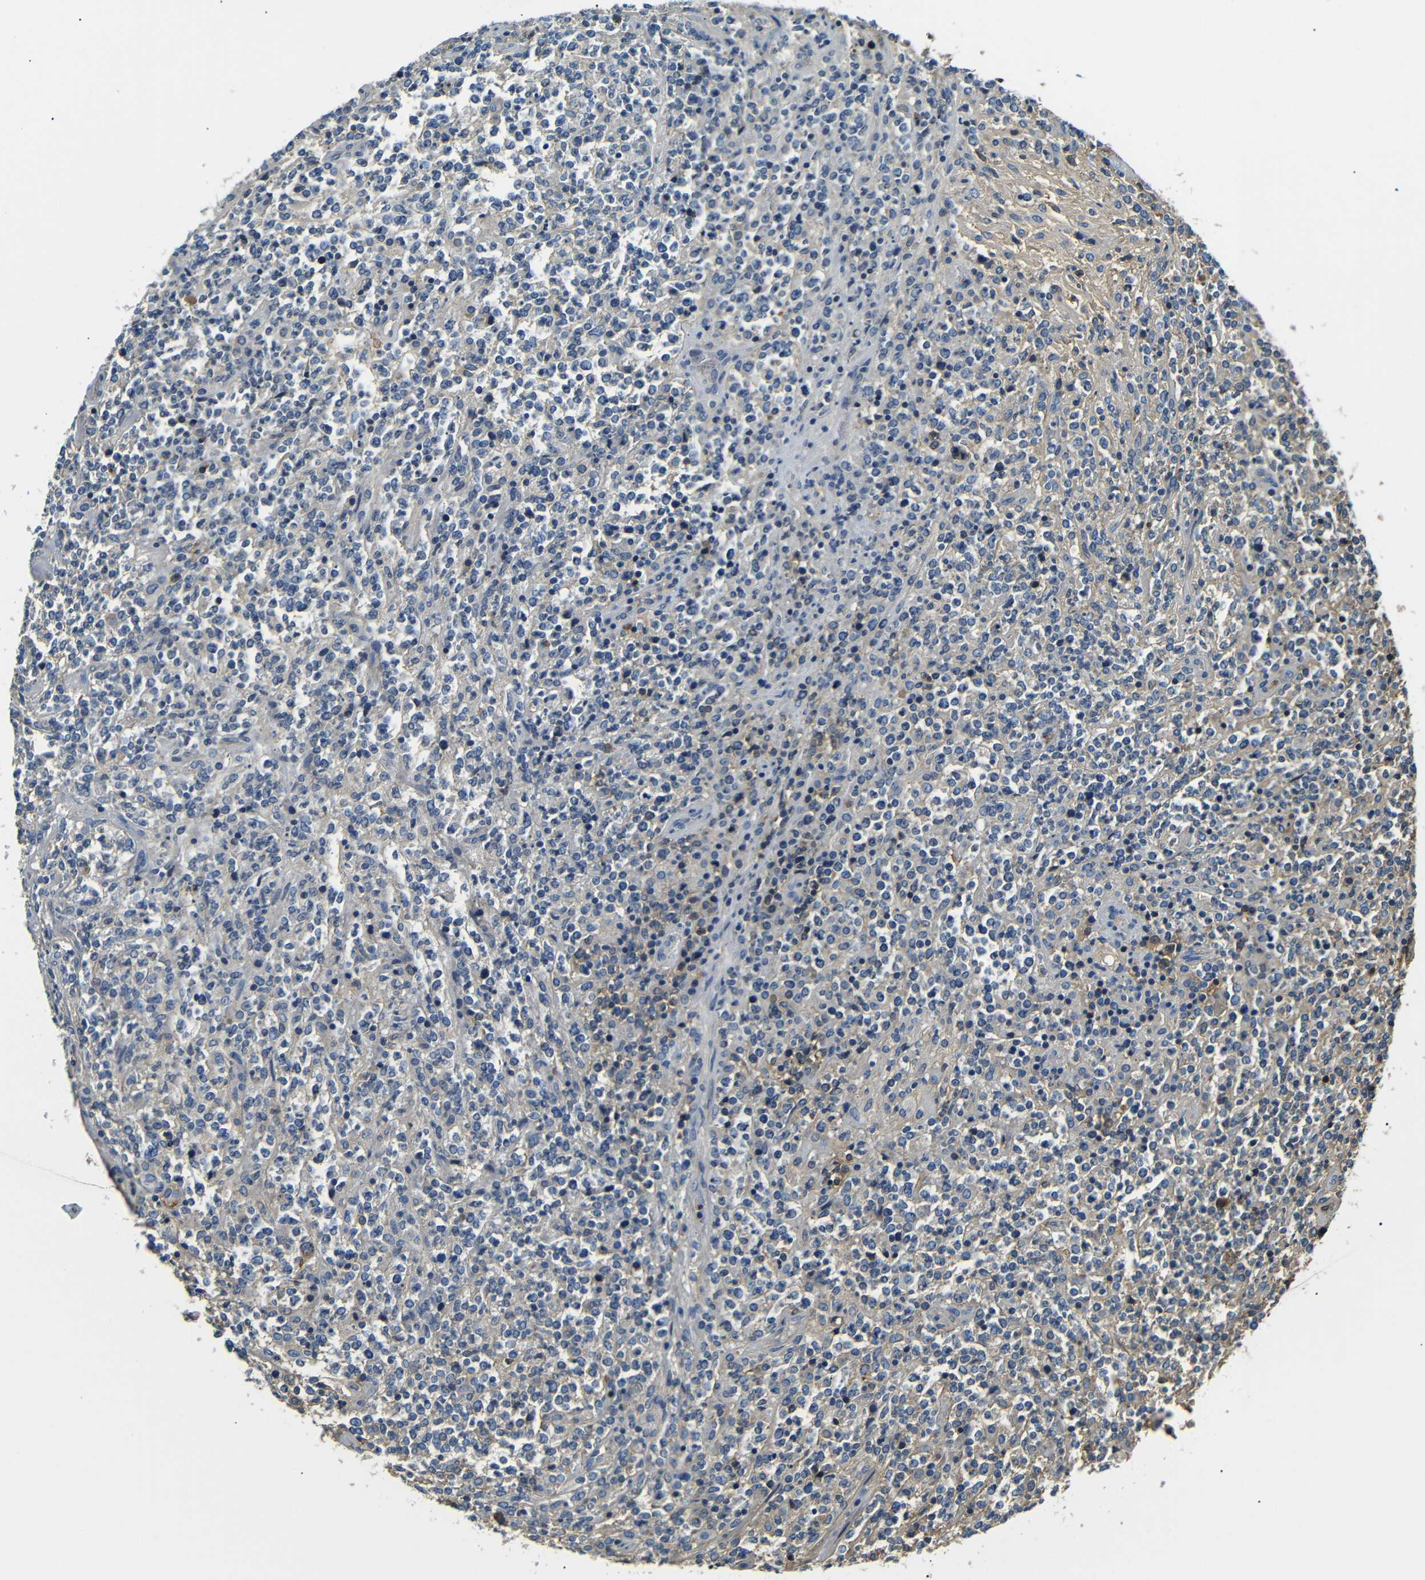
{"staining": {"intensity": "negative", "quantity": "none", "location": "none"}, "tissue": "lymphoma", "cell_type": "Tumor cells", "image_type": "cancer", "snomed": [{"axis": "morphology", "description": "Malignant lymphoma, non-Hodgkin's type, High grade"}, {"axis": "topography", "description": "Soft tissue"}], "caption": "Immunohistochemical staining of malignant lymphoma, non-Hodgkin's type (high-grade) shows no significant staining in tumor cells. The staining is performed using DAB brown chromogen with nuclei counter-stained in using hematoxylin.", "gene": "LHCGR", "patient": {"sex": "male", "age": 18}}